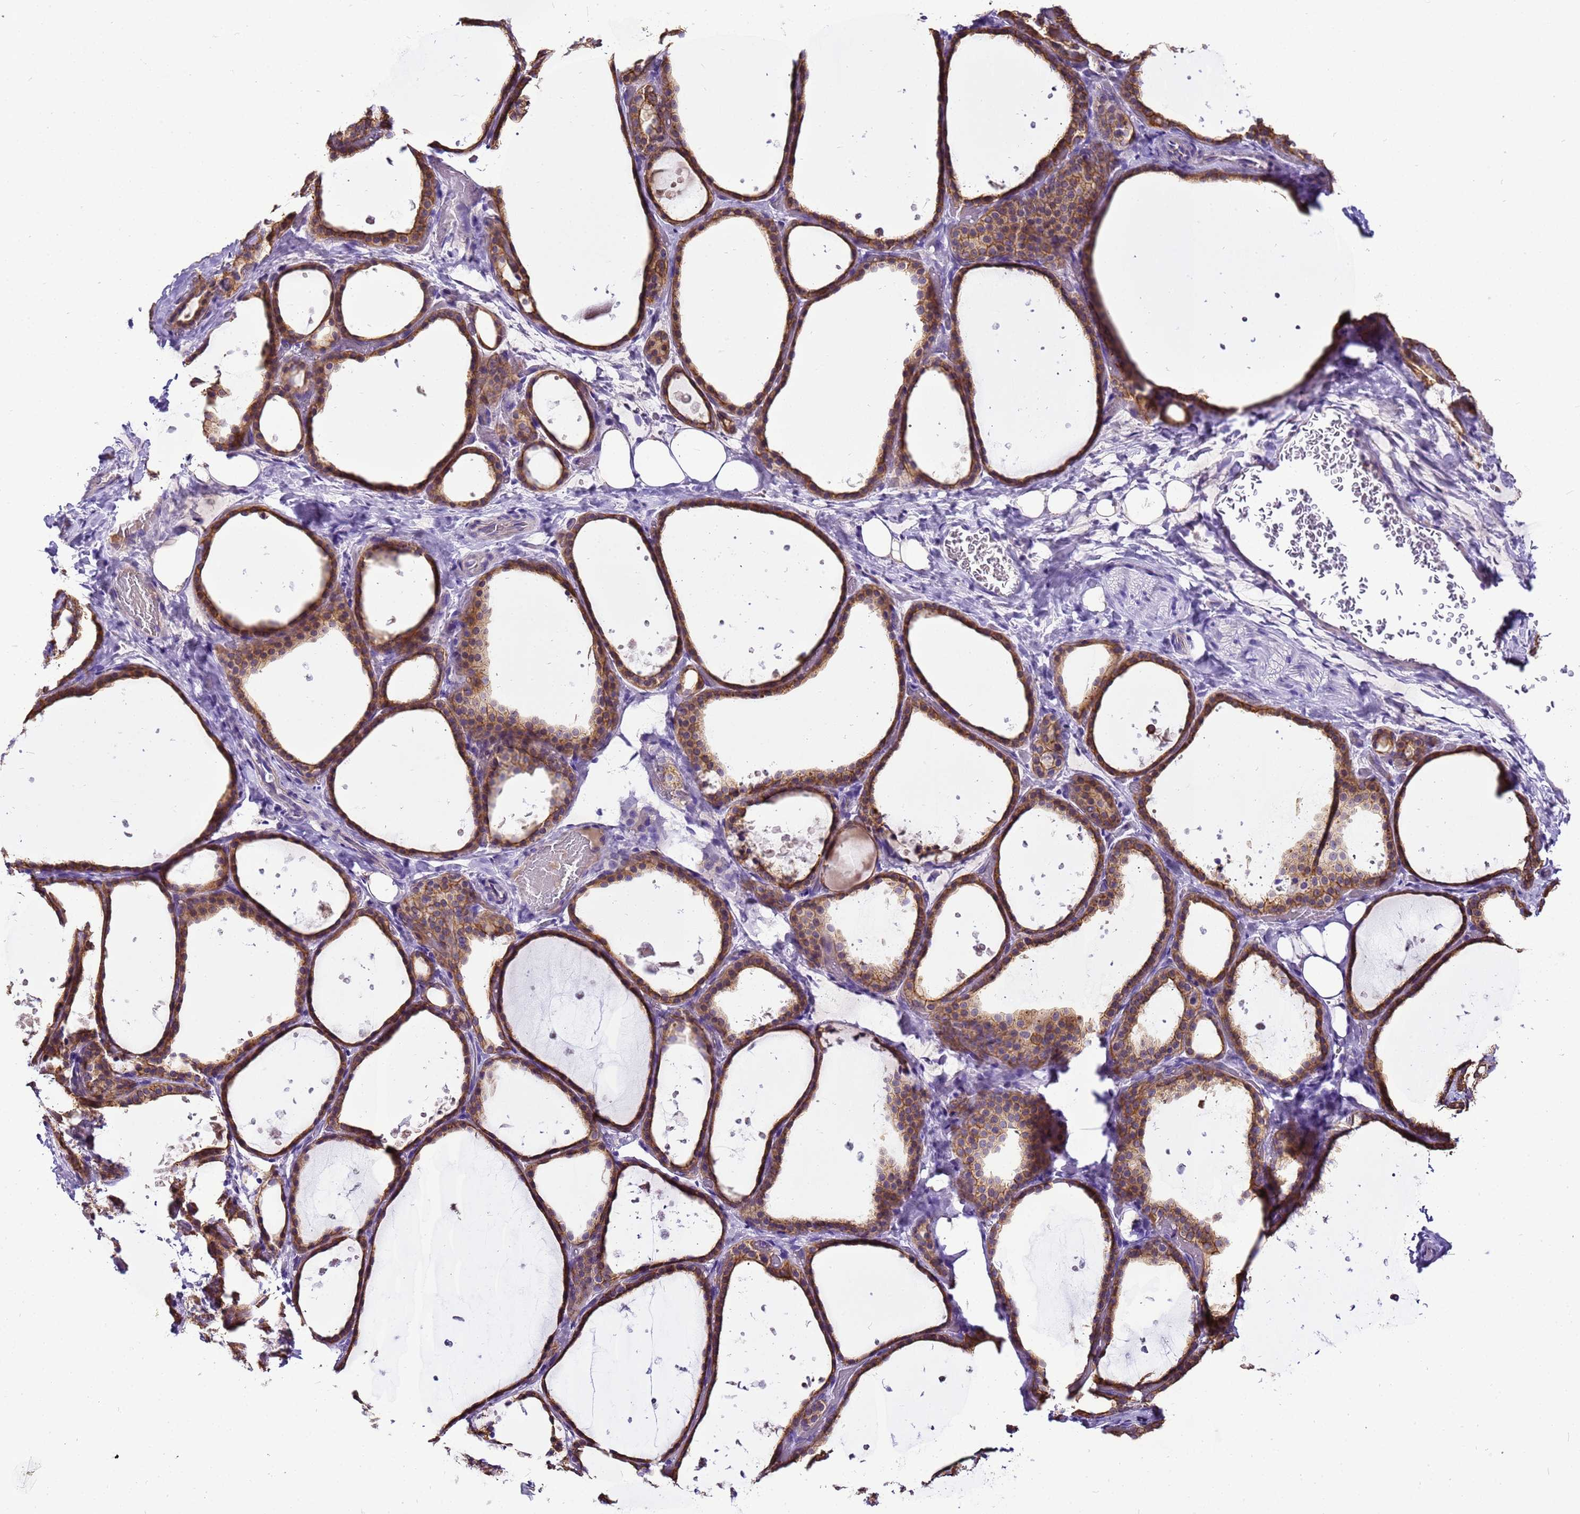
{"staining": {"intensity": "moderate", "quantity": ">75%", "location": "cytoplasmic/membranous"}, "tissue": "thyroid gland", "cell_type": "Glandular cells", "image_type": "normal", "snomed": [{"axis": "morphology", "description": "Normal tissue, NOS"}, {"axis": "topography", "description": "Thyroid gland"}], "caption": "DAB (3,3'-diaminobenzidine) immunohistochemical staining of benign human thyroid gland reveals moderate cytoplasmic/membranous protein positivity in approximately >75% of glandular cells. The staining is performed using DAB (3,3'-diaminobenzidine) brown chromogen to label protein expression. The nuclei are counter-stained blue using hematoxylin.", "gene": "PIEZO2", "patient": {"sex": "female", "age": 44}}